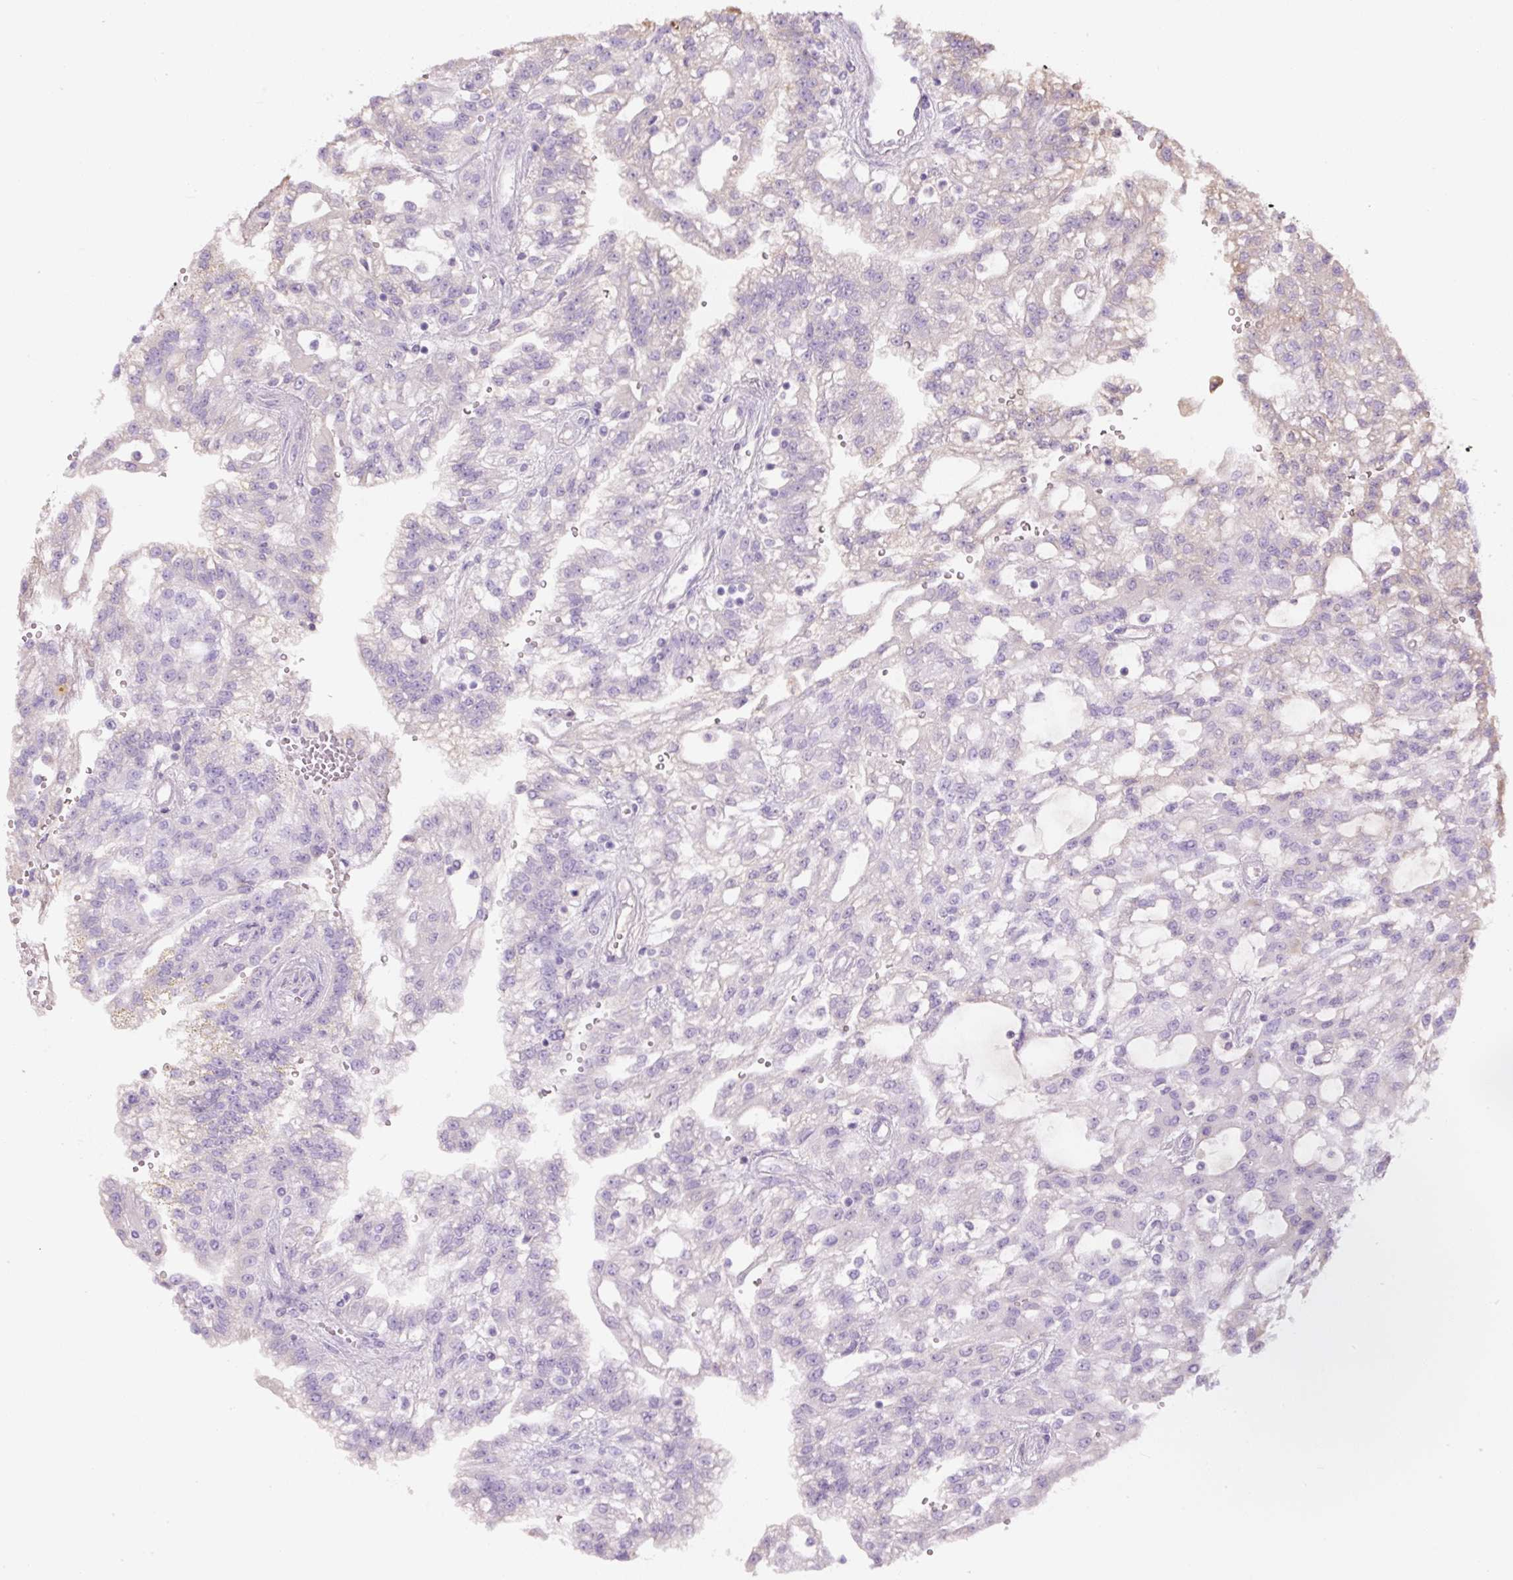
{"staining": {"intensity": "negative", "quantity": "none", "location": "none"}, "tissue": "renal cancer", "cell_type": "Tumor cells", "image_type": "cancer", "snomed": [{"axis": "morphology", "description": "Adenocarcinoma, NOS"}, {"axis": "topography", "description": "Kidney"}], "caption": "This is an IHC micrograph of renal adenocarcinoma. There is no expression in tumor cells.", "gene": "APOA1", "patient": {"sex": "male", "age": 63}}